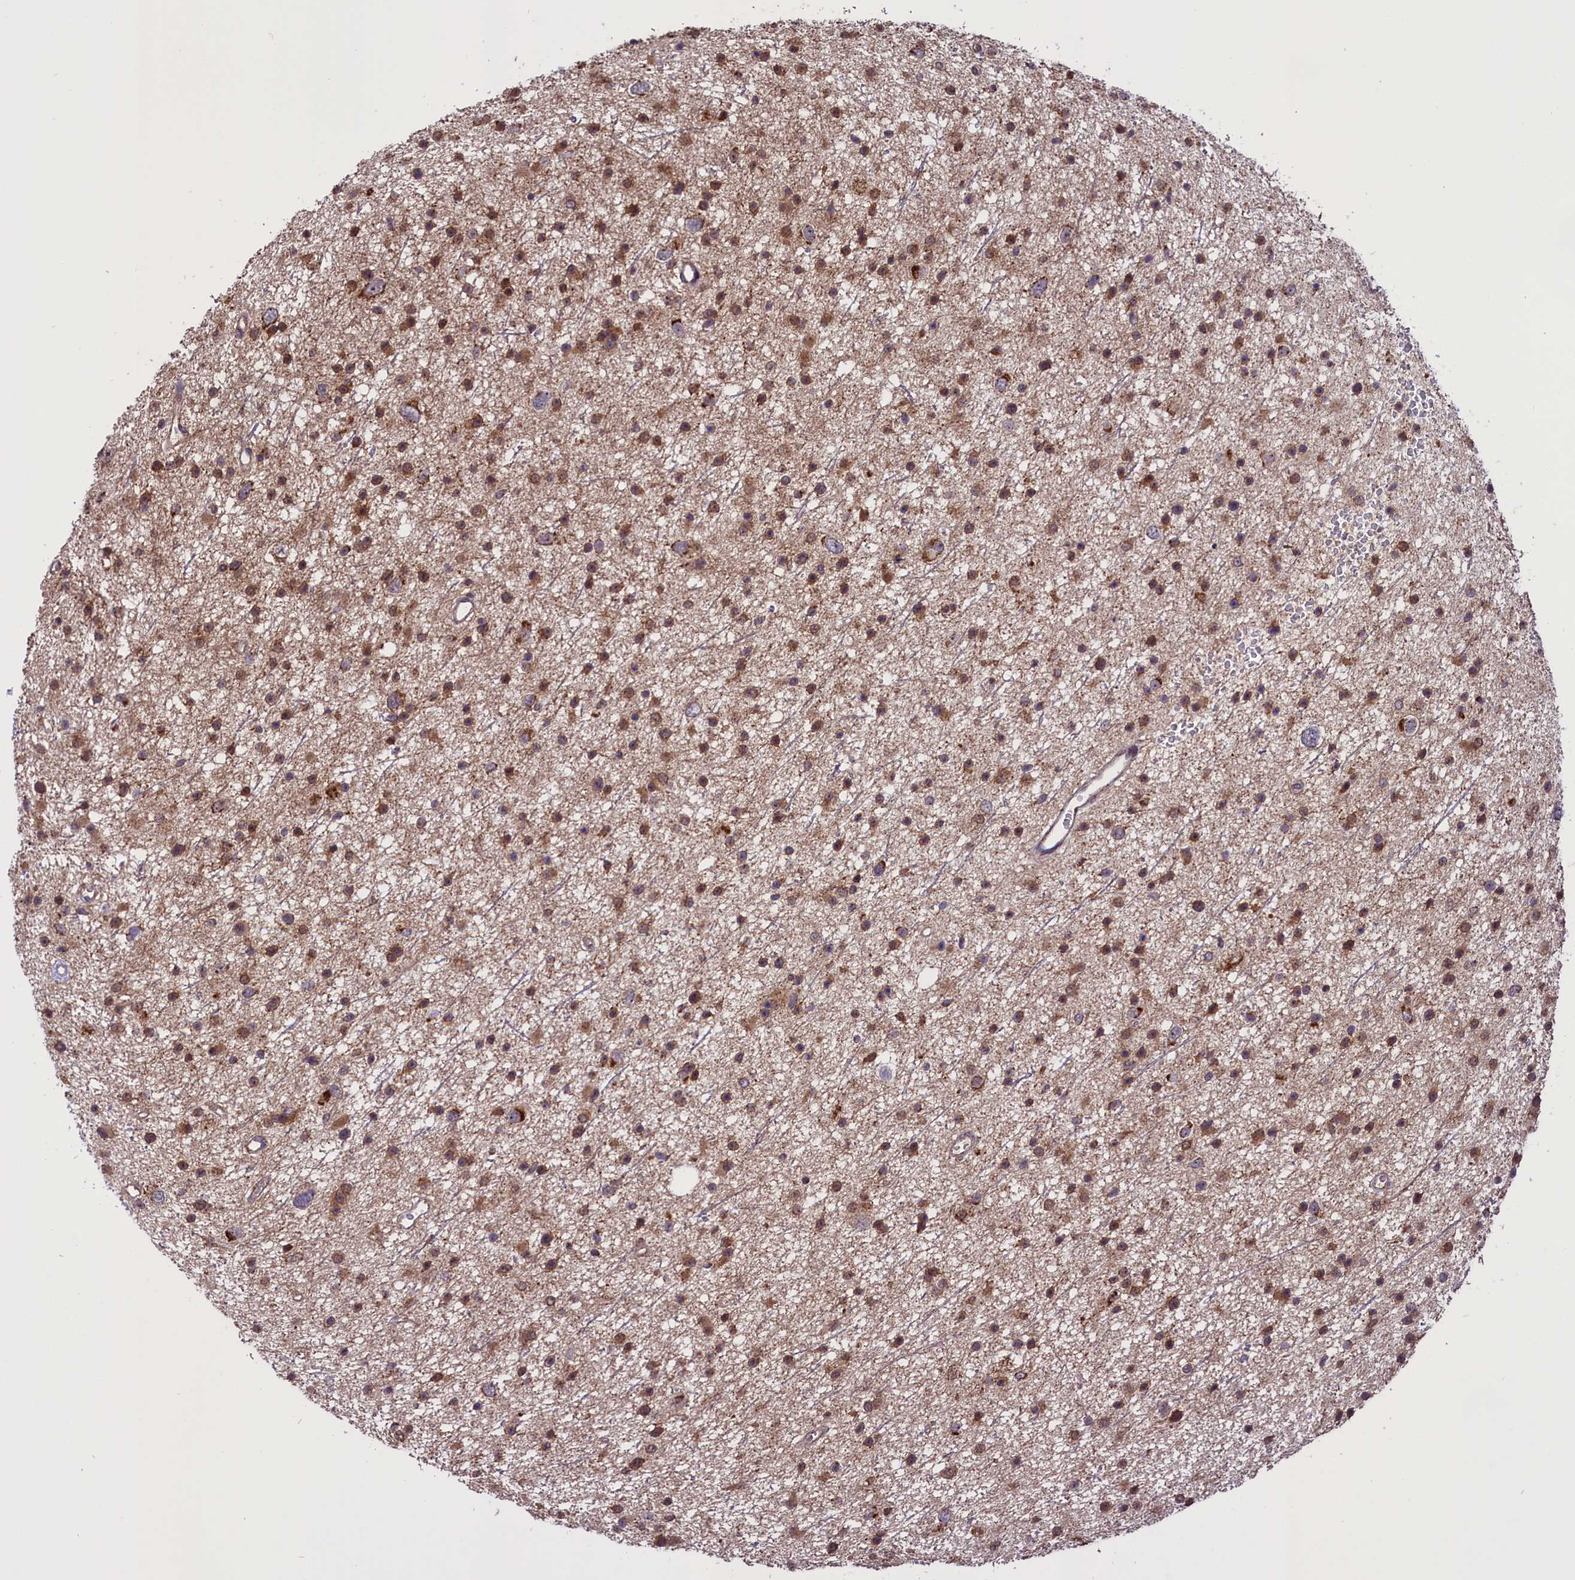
{"staining": {"intensity": "moderate", "quantity": ">75%", "location": "cytoplasmic/membranous"}, "tissue": "glioma", "cell_type": "Tumor cells", "image_type": "cancer", "snomed": [{"axis": "morphology", "description": "Glioma, malignant, Low grade"}, {"axis": "topography", "description": "Cerebral cortex"}], "caption": "This photomicrograph reveals glioma stained with immunohistochemistry (IHC) to label a protein in brown. The cytoplasmic/membranous of tumor cells show moderate positivity for the protein. Nuclei are counter-stained blue.", "gene": "GLRX5", "patient": {"sex": "female", "age": 39}}